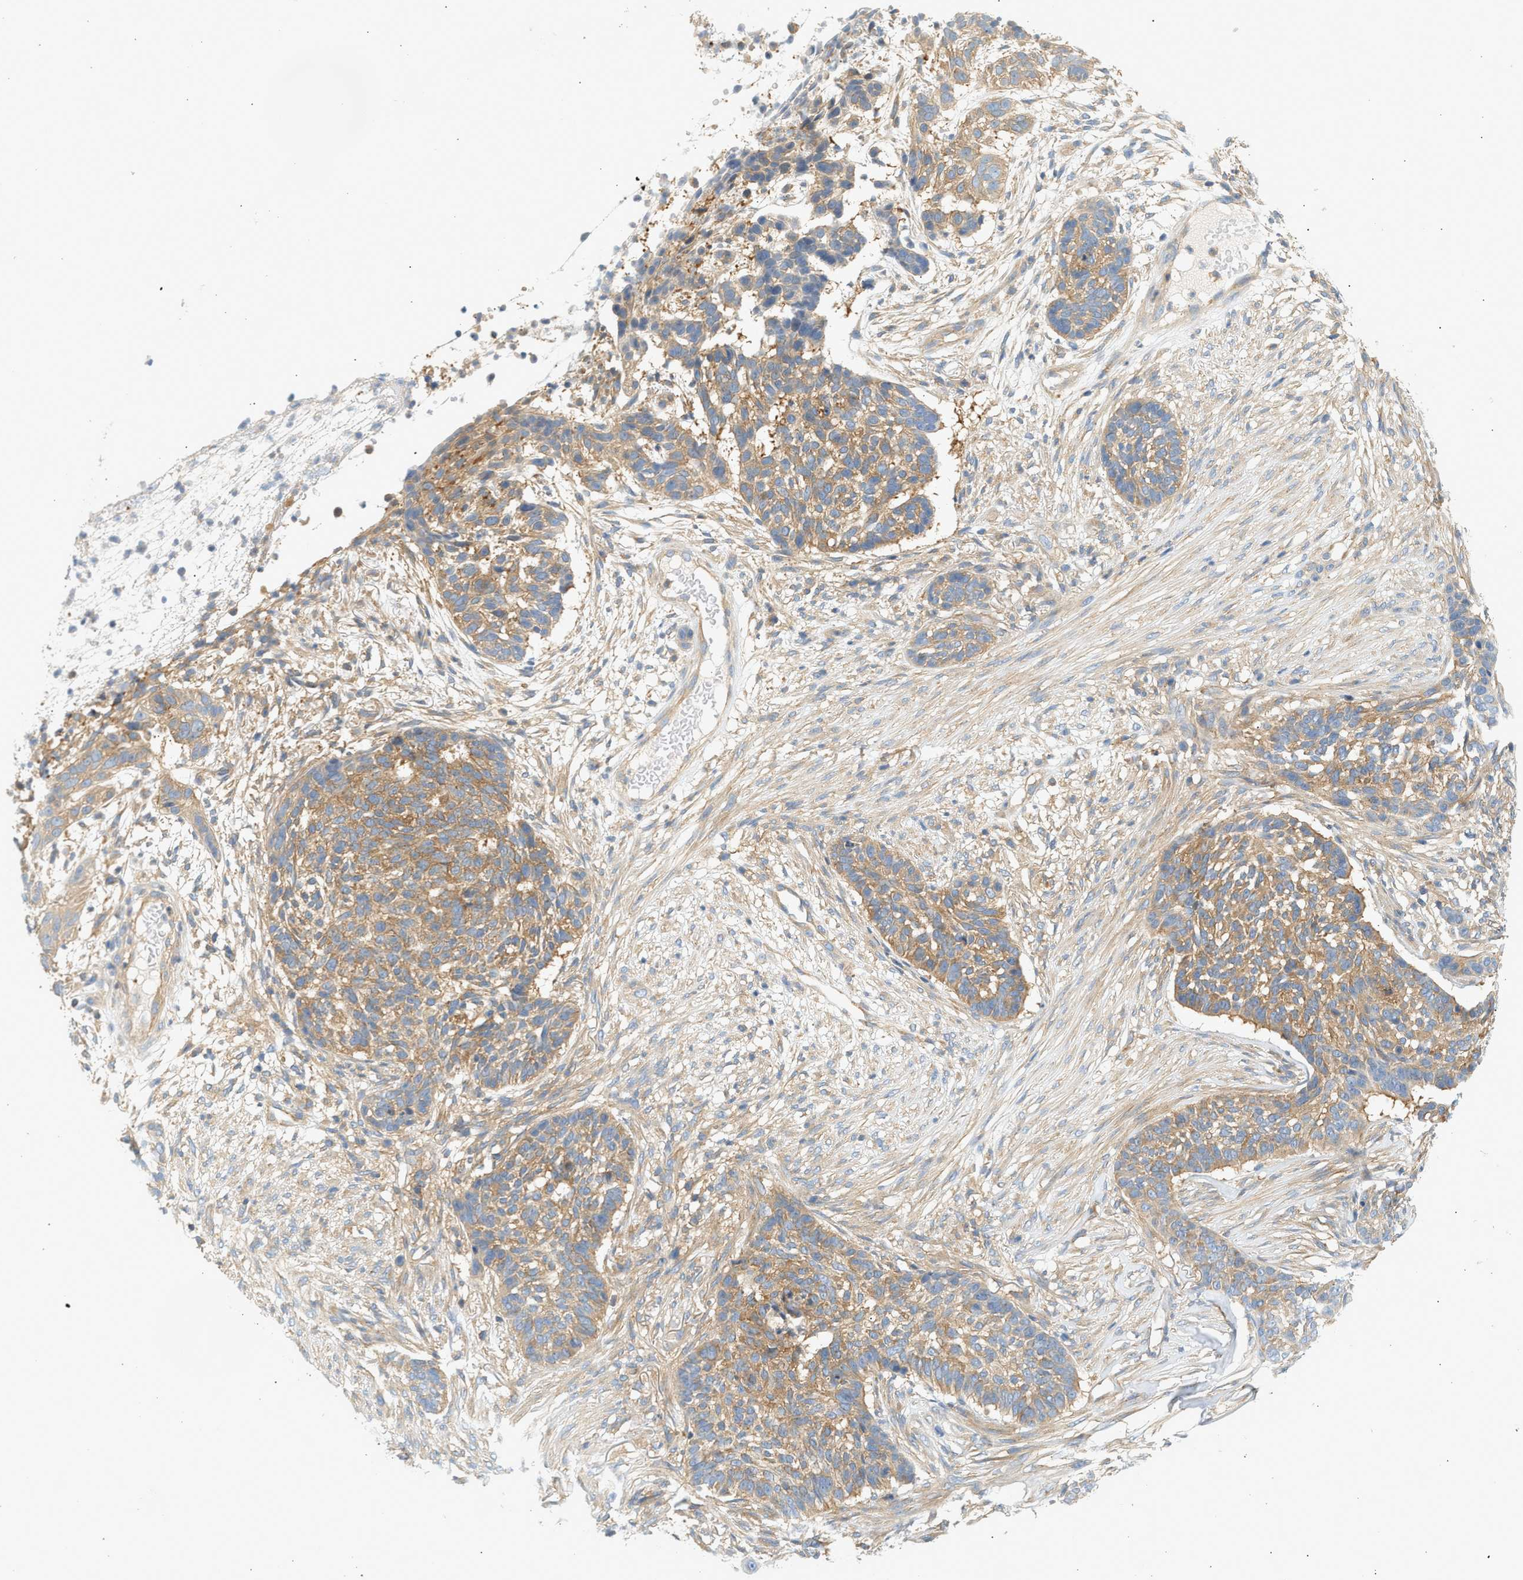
{"staining": {"intensity": "moderate", "quantity": ">75%", "location": "cytoplasmic/membranous"}, "tissue": "skin cancer", "cell_type": "Tumor cells", "image_type": "cancer", "snomed": [{"axis": "morphology", "description": "Basal cell carcinoma"}, {"axis": "topography", "description": "Skin"}], "caption": "About >75% of tumor cells in skin basal cell carcinoma display moderate cytoplasmic/membranous protein expression as visualized by brown immunohistochemical staining.", "gene": "PAFAH1B1", "patient": {"sex": "male", "age": 85}}